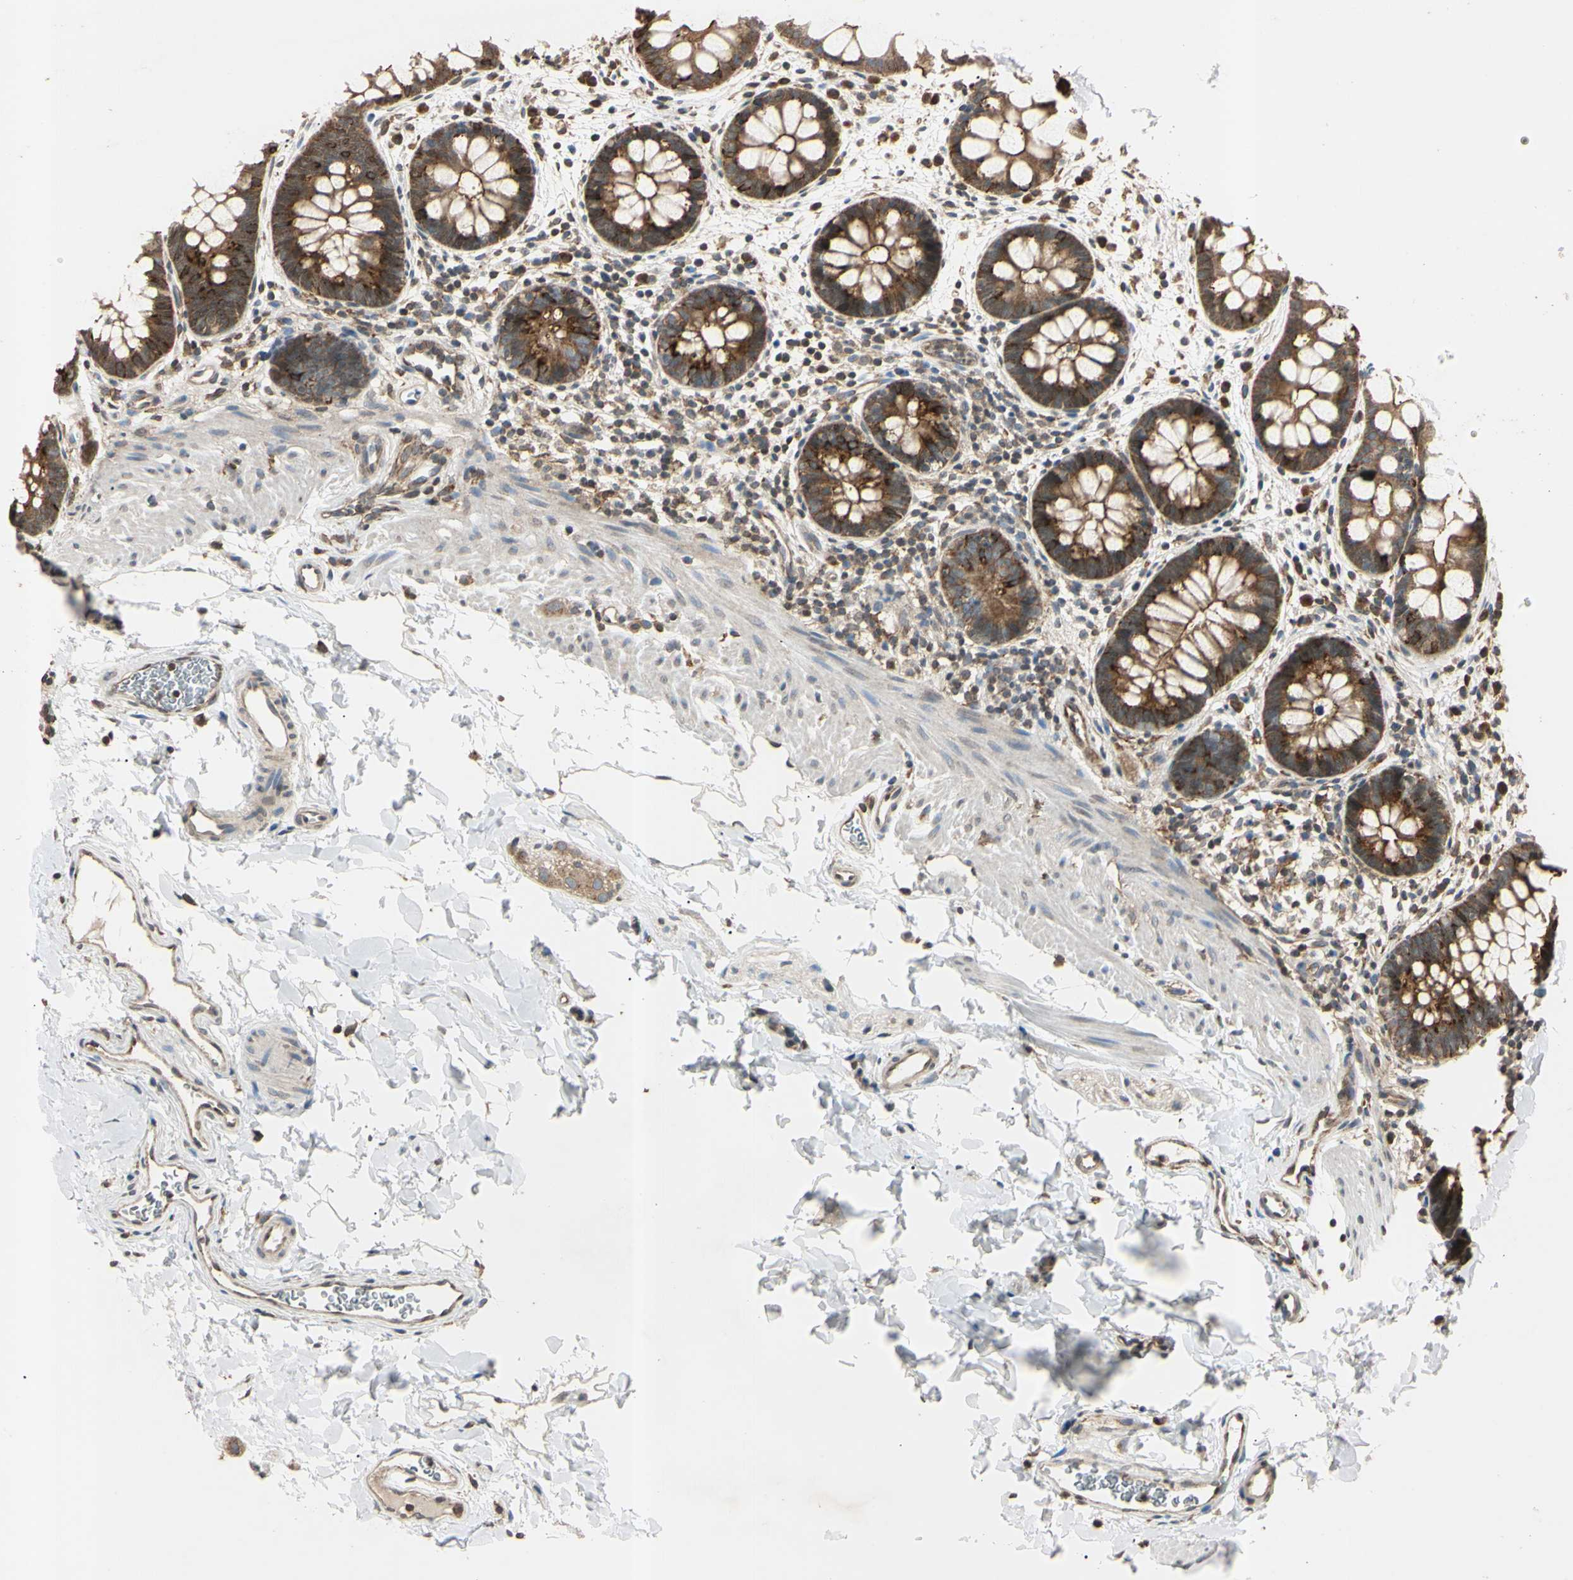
{"staining": {"intensity": "strong", "quantity": ">75%", "location": "cytoplasmic/membranous"}, "tissue": "rectum", "cell_type": "Glandular cells", "image_type": "normal", "snomed": [{"axis": "morphology", "description": "Normal tissue, NOS"}, {"axis": "topography", "description": "Rectum"}], "caption": "Immunohistochemical staining of benign human rectum reveals high levels of strong cytoplasmic/membranous expression in about >75% of glandular cells. (Brightfield microscopy of DAB IHC at high magnification).", "gene": "EPN1", "patient": {"sex": "female", "age": 24}}